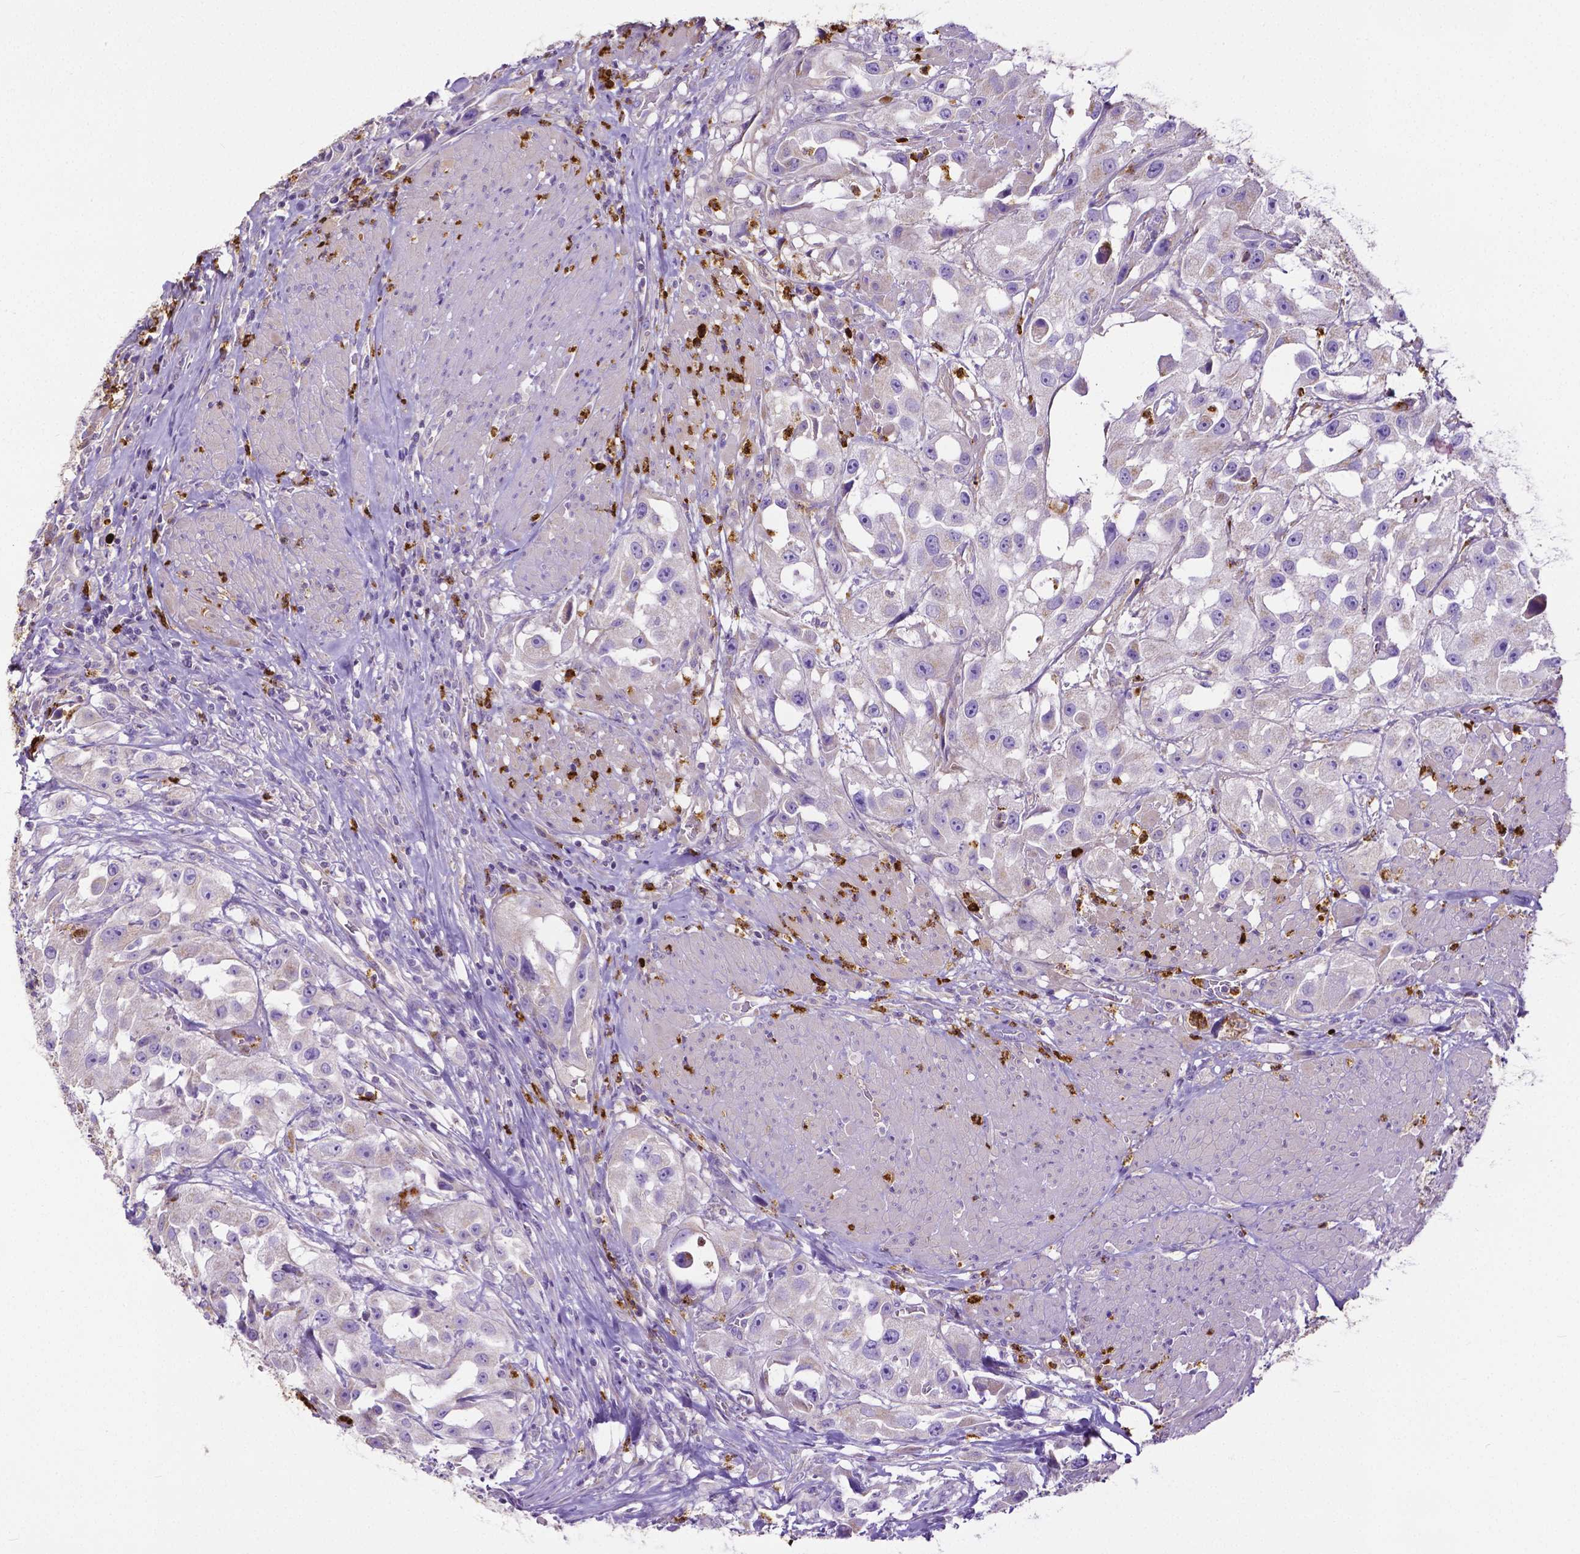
{"staining": {"intensity": "negative", "quantity": "none", "location": "none"}, "tissue": "urothelial cancer", "cell_type": "Tumor cells", "image_type": "cancer", "snomed": [{"axis": "morphology", "description": "Urothelial carcinoma, High grade"}, {"axis": "topography", "description": "Urinary bladder"}], "caption": "Histopathology image shows no protein expression in tumor cells of urothelial carcinoma (high-grade) tissue.", "gene": "MMP9", "patient": {"sex": "male", "age": 79}}